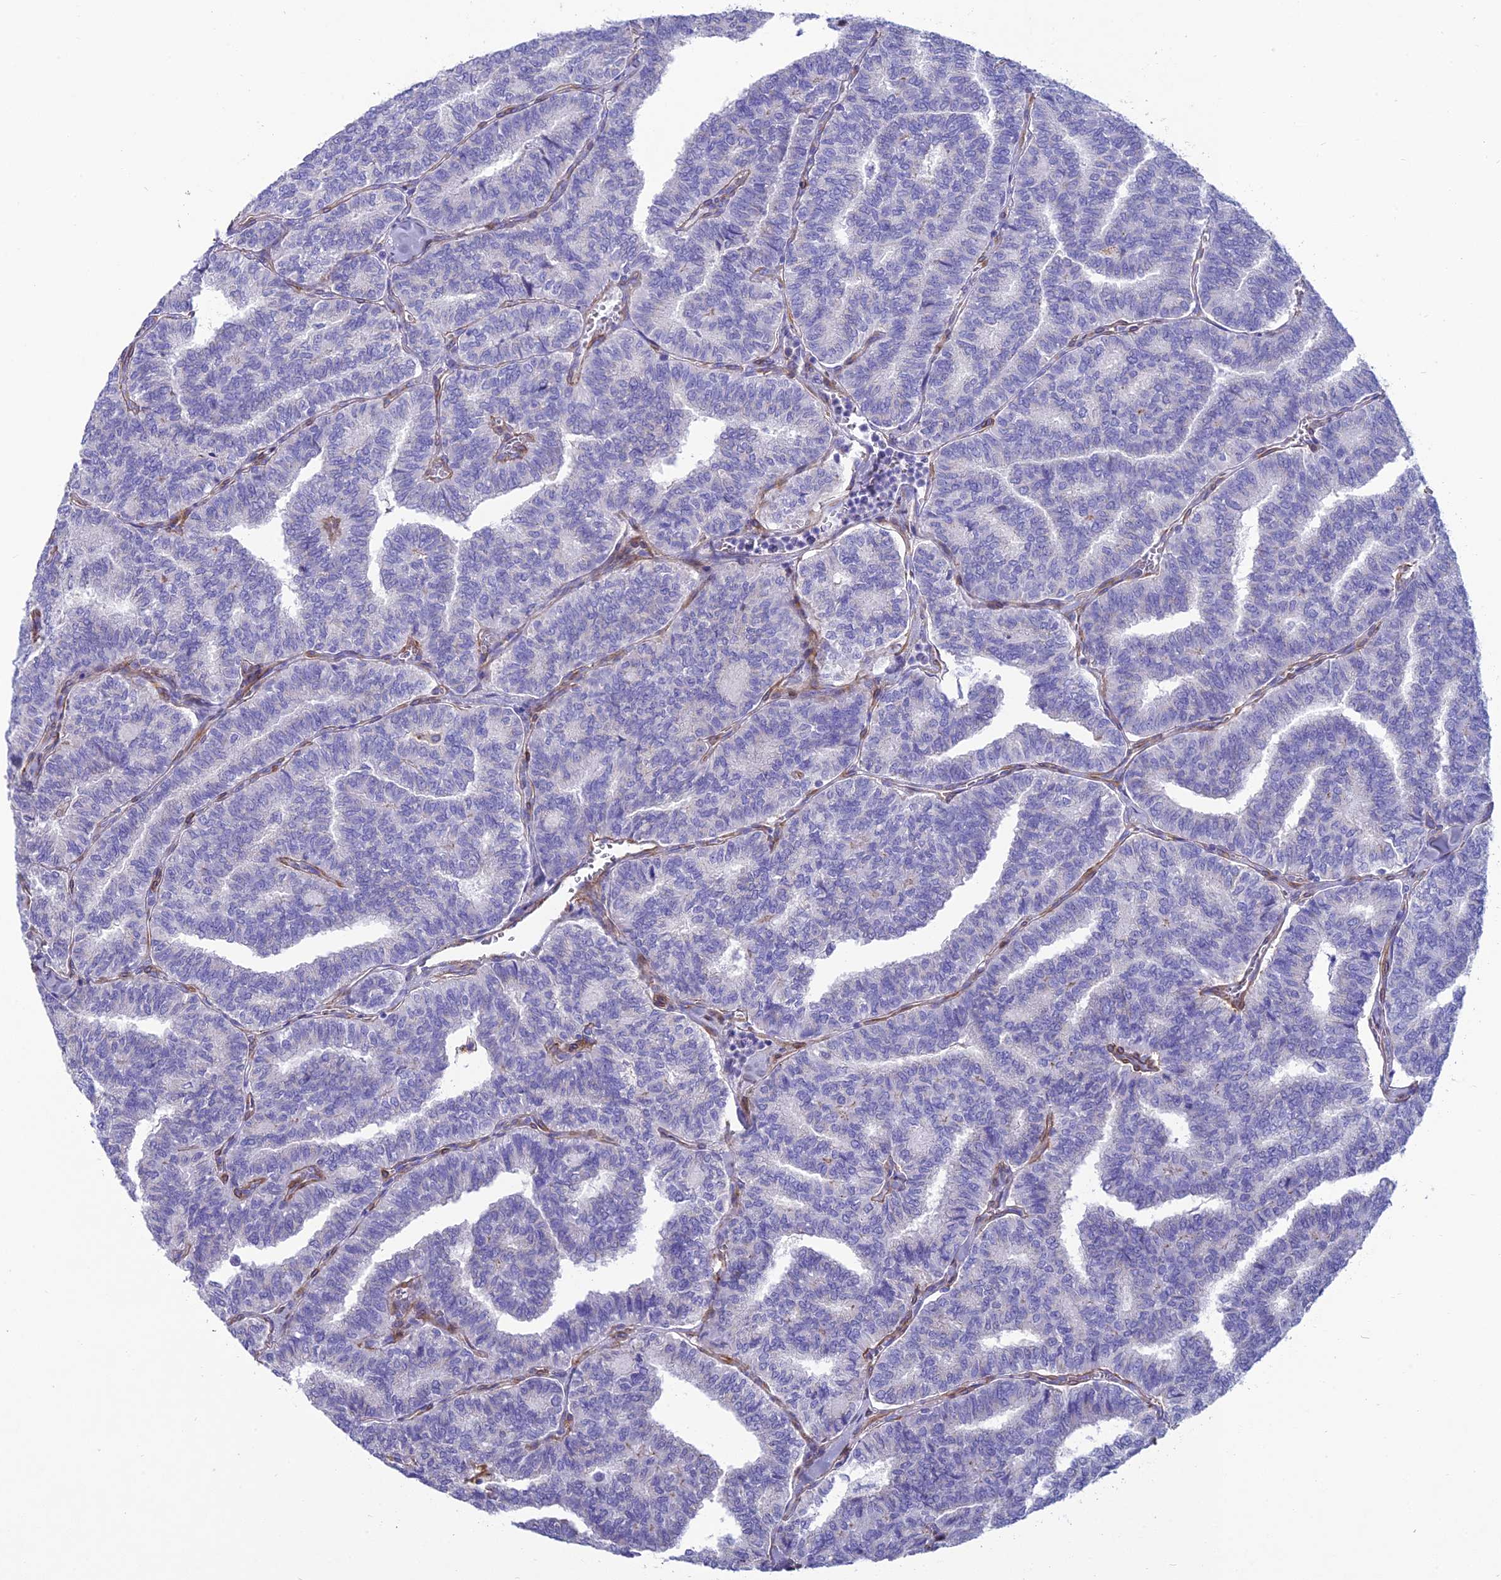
{"staining": {"intensity": "negative", "quantity": "none", "location": "none"}, "tissue": "thyroid cancer", "cell_type": "Tumor cells", "image_type": "cancer", "snomed": [{"axis": "morphology", "description": "Papillary adenocarcinoma, NOS"}, {"axis": "topography", "description": "Thyroid gland"}], "caption": "DAB (3,3'-diaminobenzidine) immunohistochemical staining of human thyroid cancer (papillary adenocarcinoma) demonstrates no significant staining in tumor cells.", "gene": "TNS1", "patient": {"sex": "female", "age": 35}}